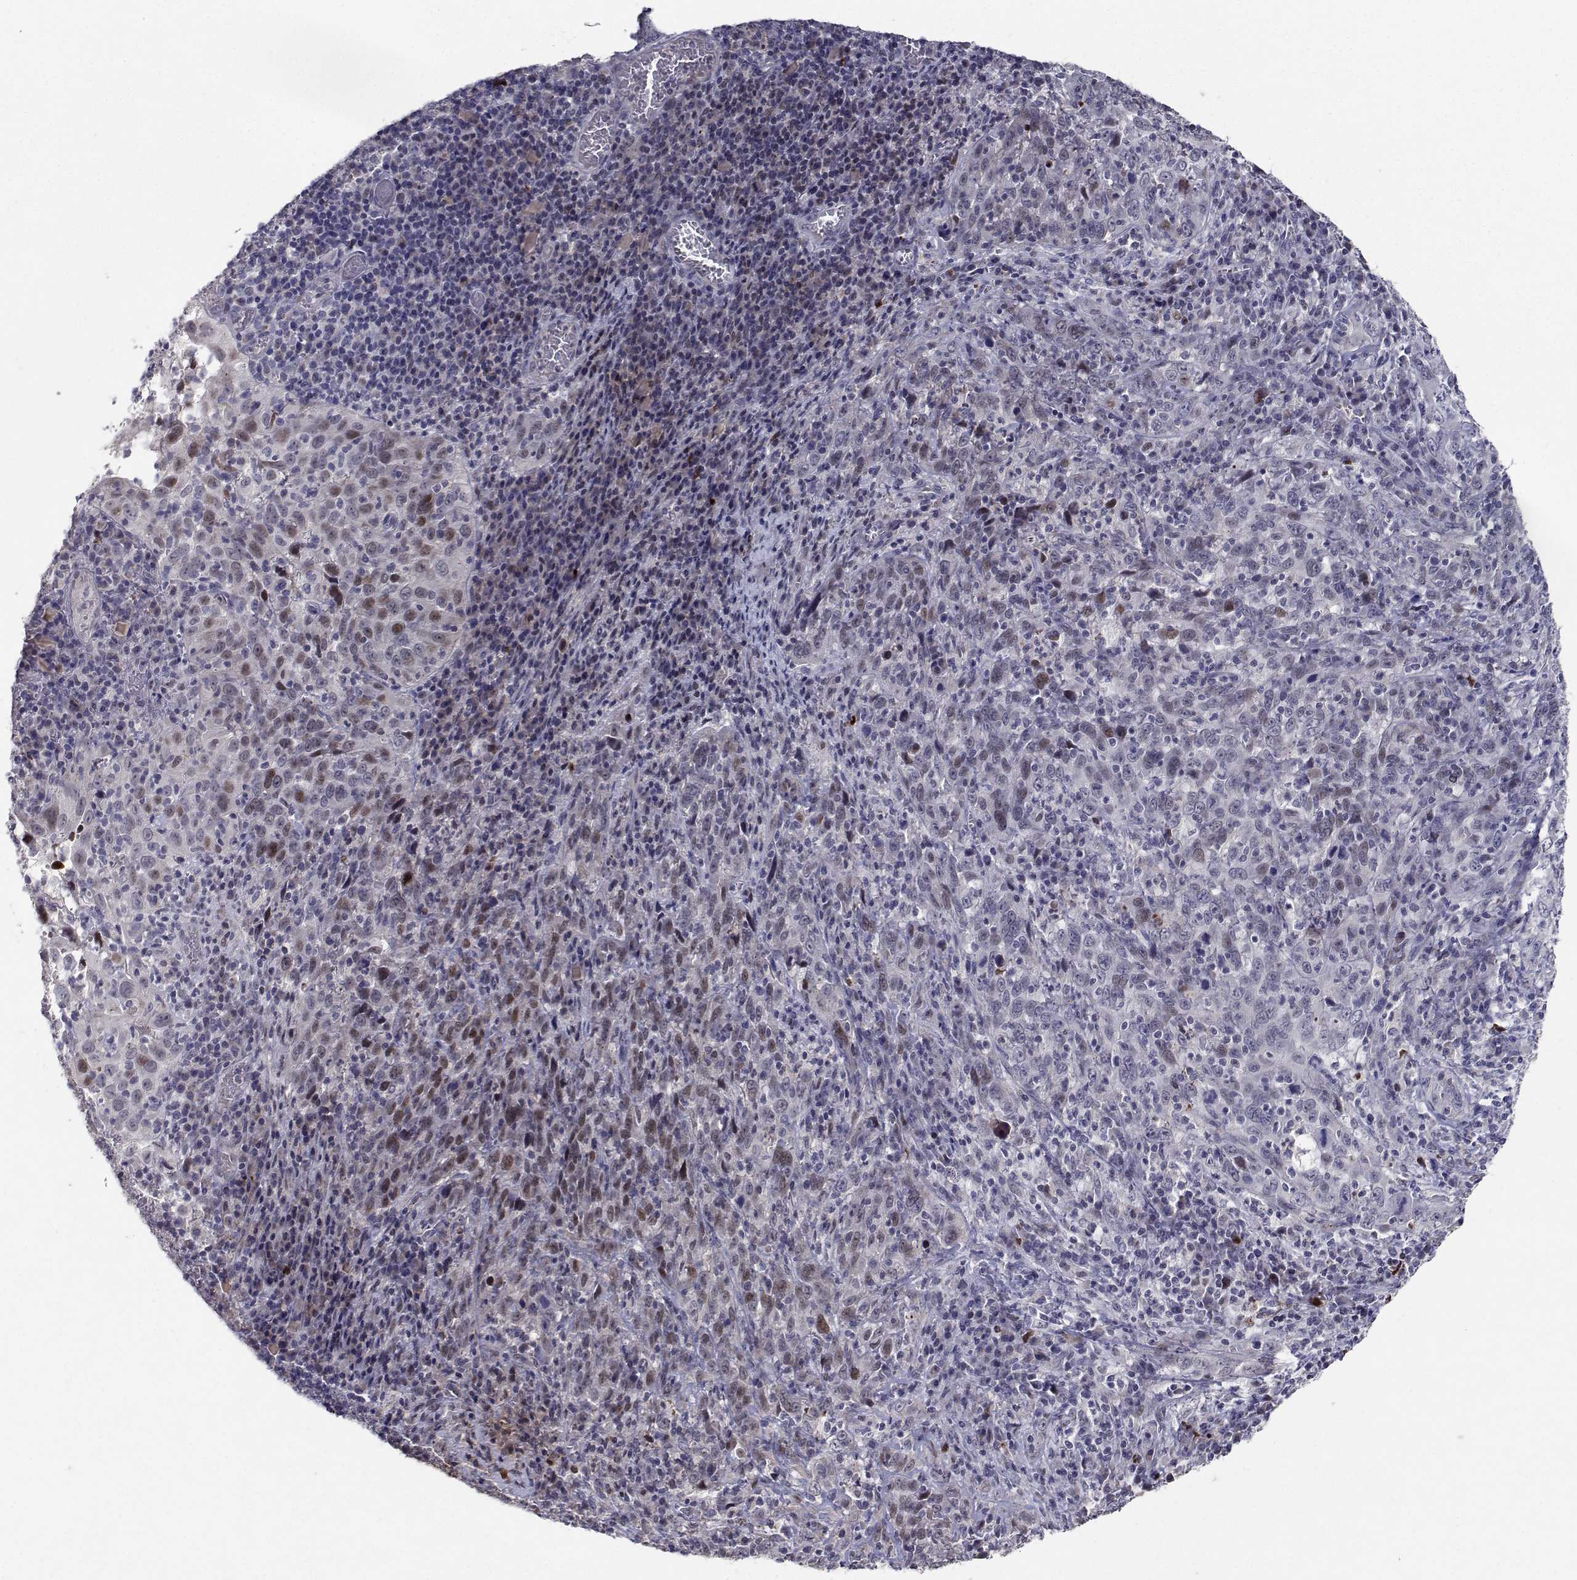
{"staining": {"intensity": "moderate", "quantity": "<25%", "location": "nuclear"}, "tissue": "cervical cancer", "cell_type": "Tumor cells", "image_type": "cancer", "snomed": [{"axis": "morphology", "description": "Squamous cell carcinoma, NOS"}, {"axis": "topography", "description": "Cervix"}], "caption": "An immunohistochemistry photomicrograph of tumor tissue is shown. Protein staining in brown shows moderate nuclear positivity in squamous cell carcinoma (cervical) within tumor cells. (brown staining indicates protein expression, while blue staining denotes nuclei).", "gene": "RBPJL", "patient": {"sex": "female", "age": 46}}